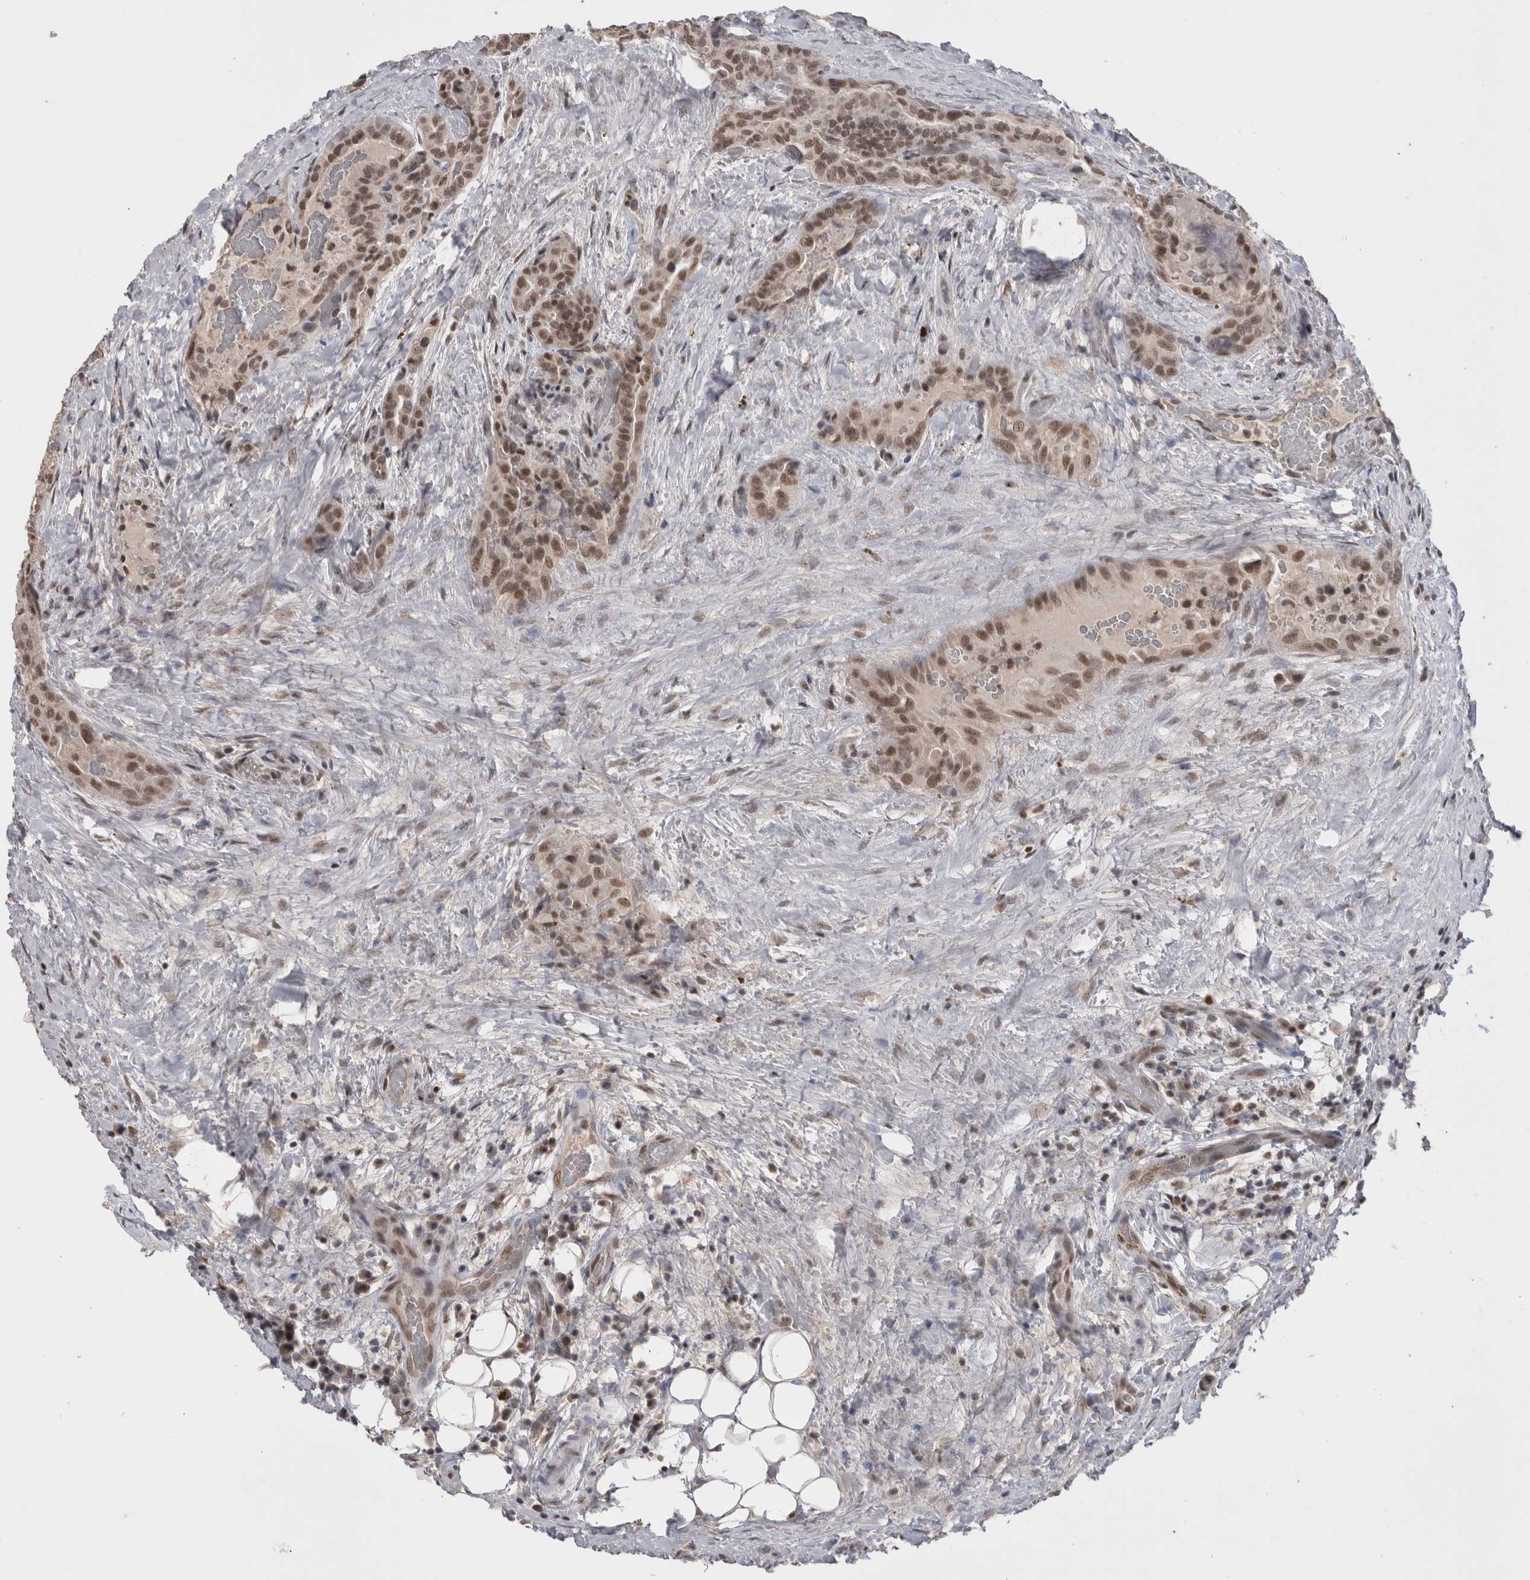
{"staining": {"intensity": "moderate", "quantity": ">75%", "location": "nuclear"}, "tissue": "thyroid cancer", "cell_type": "Tumor cells", "image_type": "cancer", "snomed": [{"axis": "morphology", "description": "Papillary adenocarcinoma, NOS"}, {"axis": "topography", "description": "Thyroid gland"}], "caption": "The photomicrograph exhibits staining of thyroid papillary adenocarcinoma, revealing moderate nuclear protein expression (brown color) within tumor cells. The protein is shown in brown color, while the nuclei are stained blue.", "gene": "DAXX", "patient": {"sex": "male", "age": 77}}